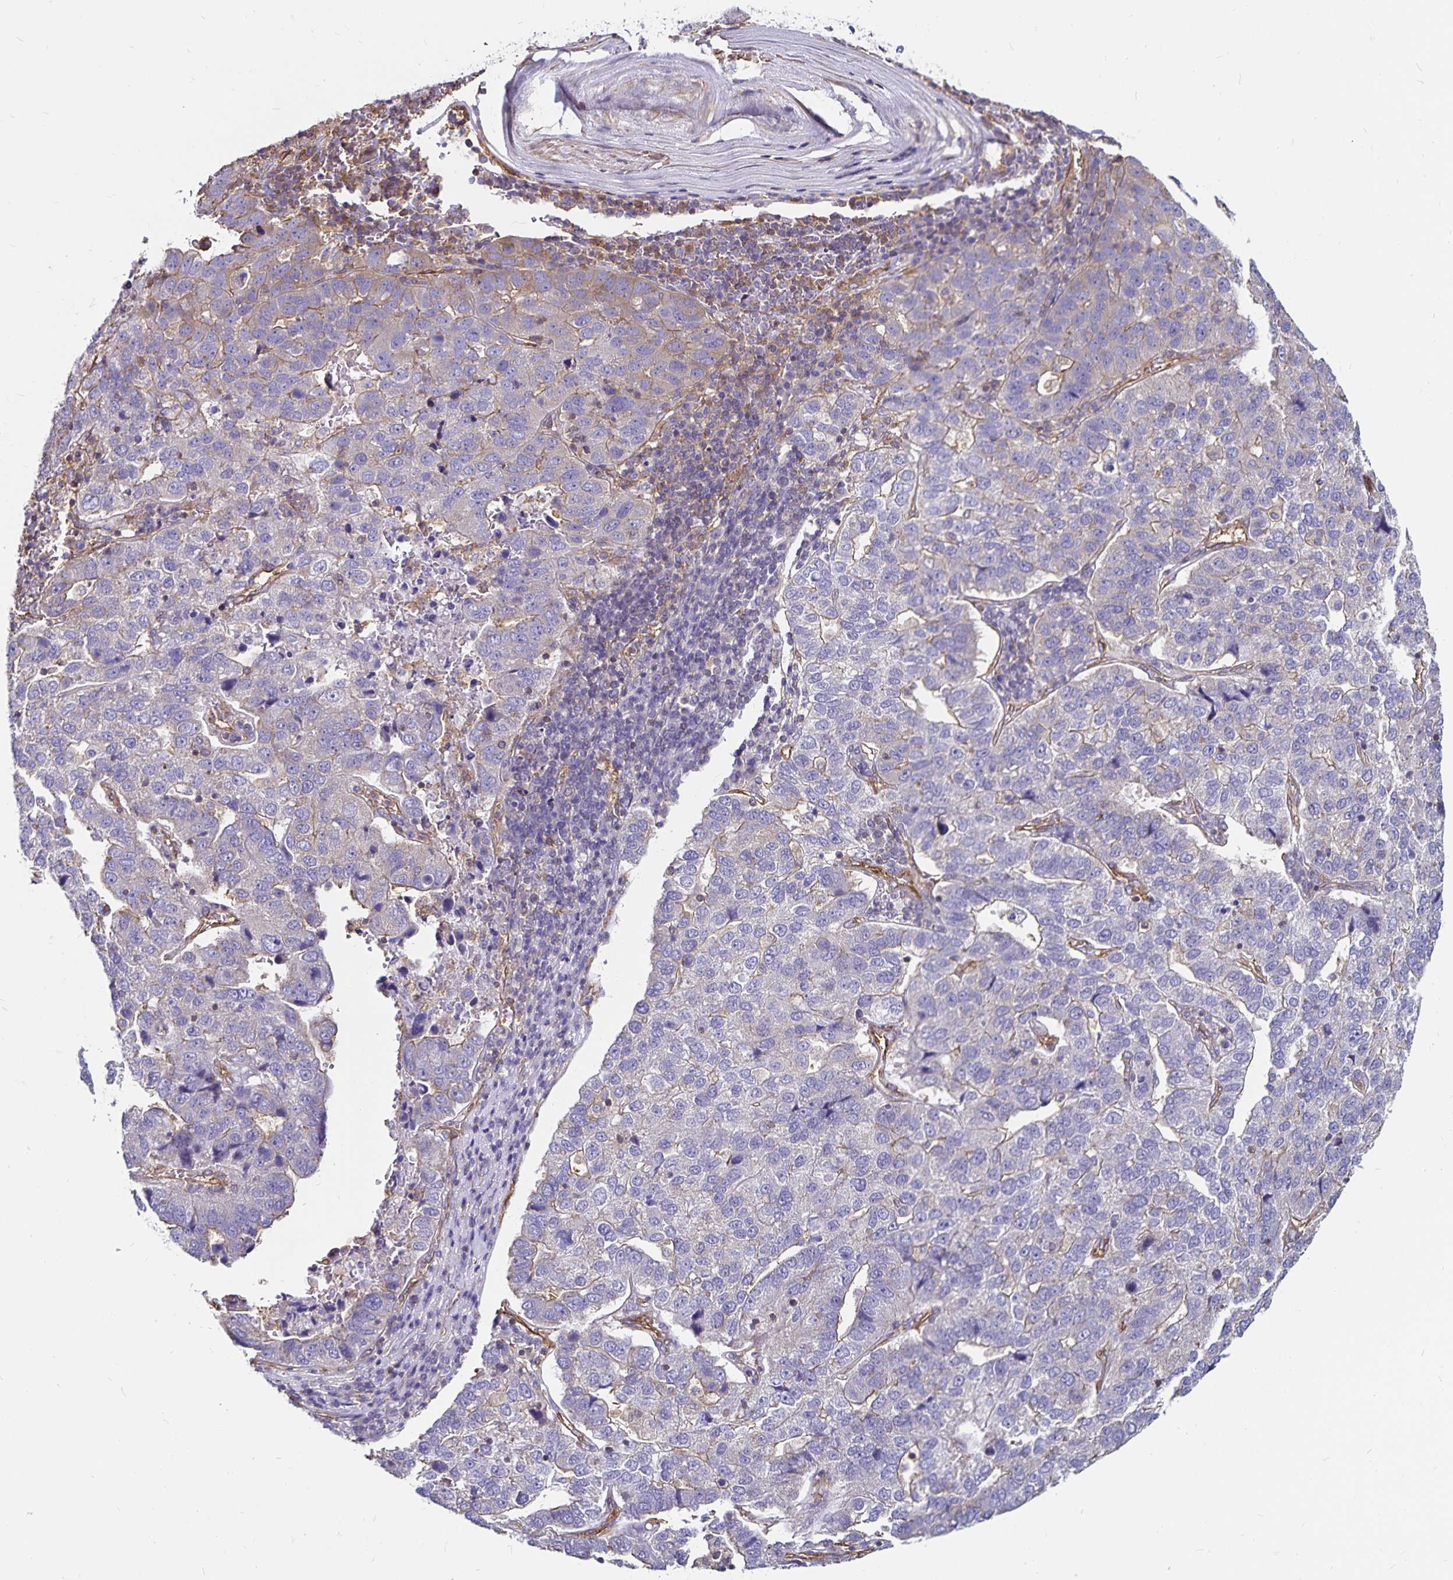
{"staining": {"intensity": "negative", "quantity": "none", "location": "none"}, "tissue": "pancreatic cancer", "cell_type": "Tumor cells", "image_type": "cancer", "snomed": [{"axis": "morphology", "description": "Adenocarcinoma, NOS"}, {"axis": "topography", "description": "Pancreas"}], "caption": "This is an immunohistochemistry (IHC) micrograph of human pancreatic adenocarcinoma. There is no staining in tumor cells.", "gene": "RPRML", "patient": {"sex": "female", "age": 61}}